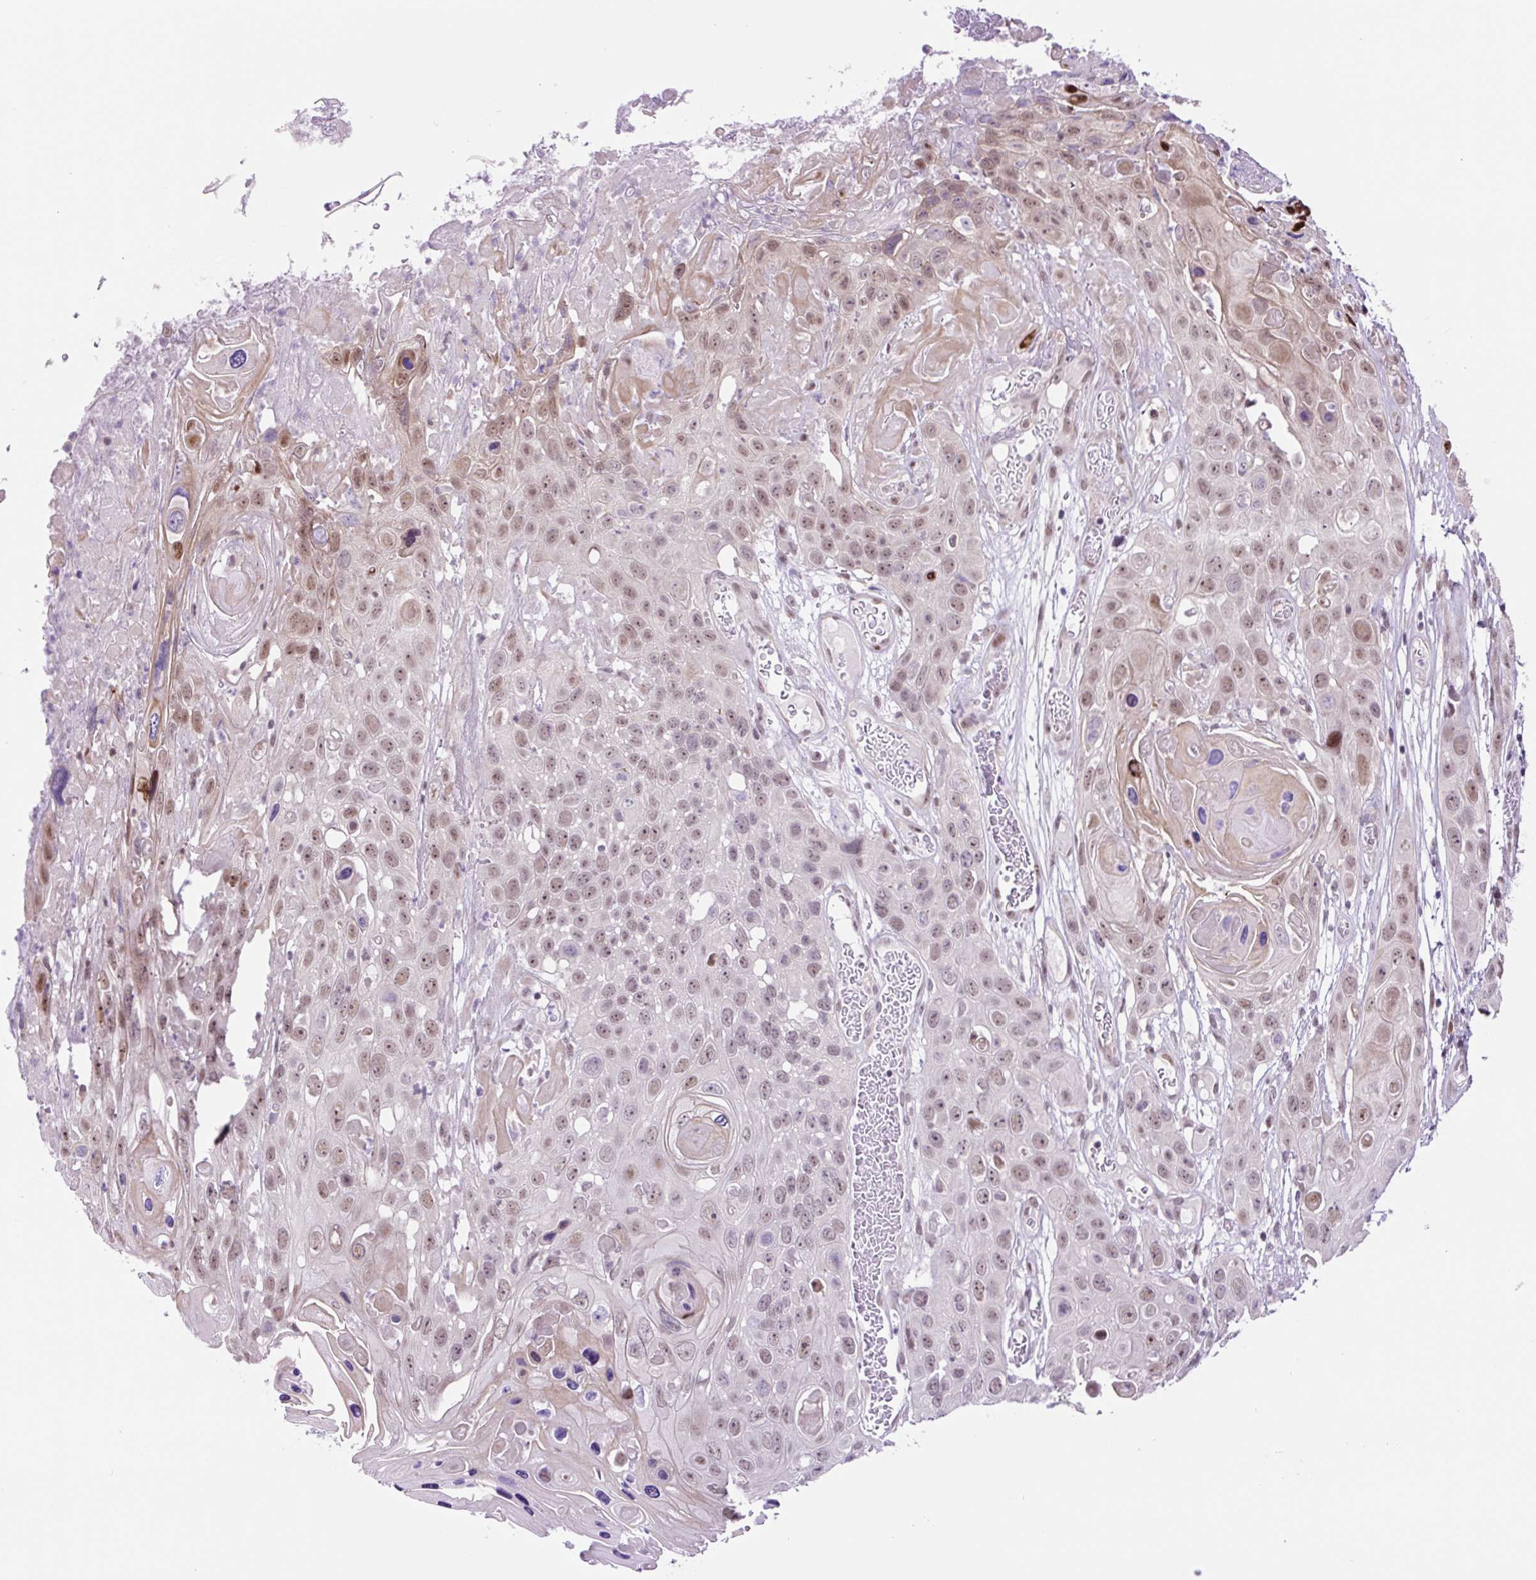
{"staining": {"intensity": "weak", "quantity": "25%-75%", "location": "nuclear"}, "tissue": "skin cancer", "cell_type": "Tumor cells", "image_type": "cancer", "snomed": [{"axis": "morphology", "description": "Squamous cell carcinoma, NOS"}, {"axis": "topography", "description": "Skin"}], "caption": "Brown immunohistochemical staining in human skin squamous cell carcinoma exhibits weak nuclear expression in approximately 25%-75% of tumor cells. The staining was performed using DAB (3,3'-diaminobenzidine) to visualize the protein expression in brown, while the nuclei were stained in blue with hematoxylin (Magnification: 20x).", "gene": "TAF1A", "patient": {"sex": "male", "age": 55}}